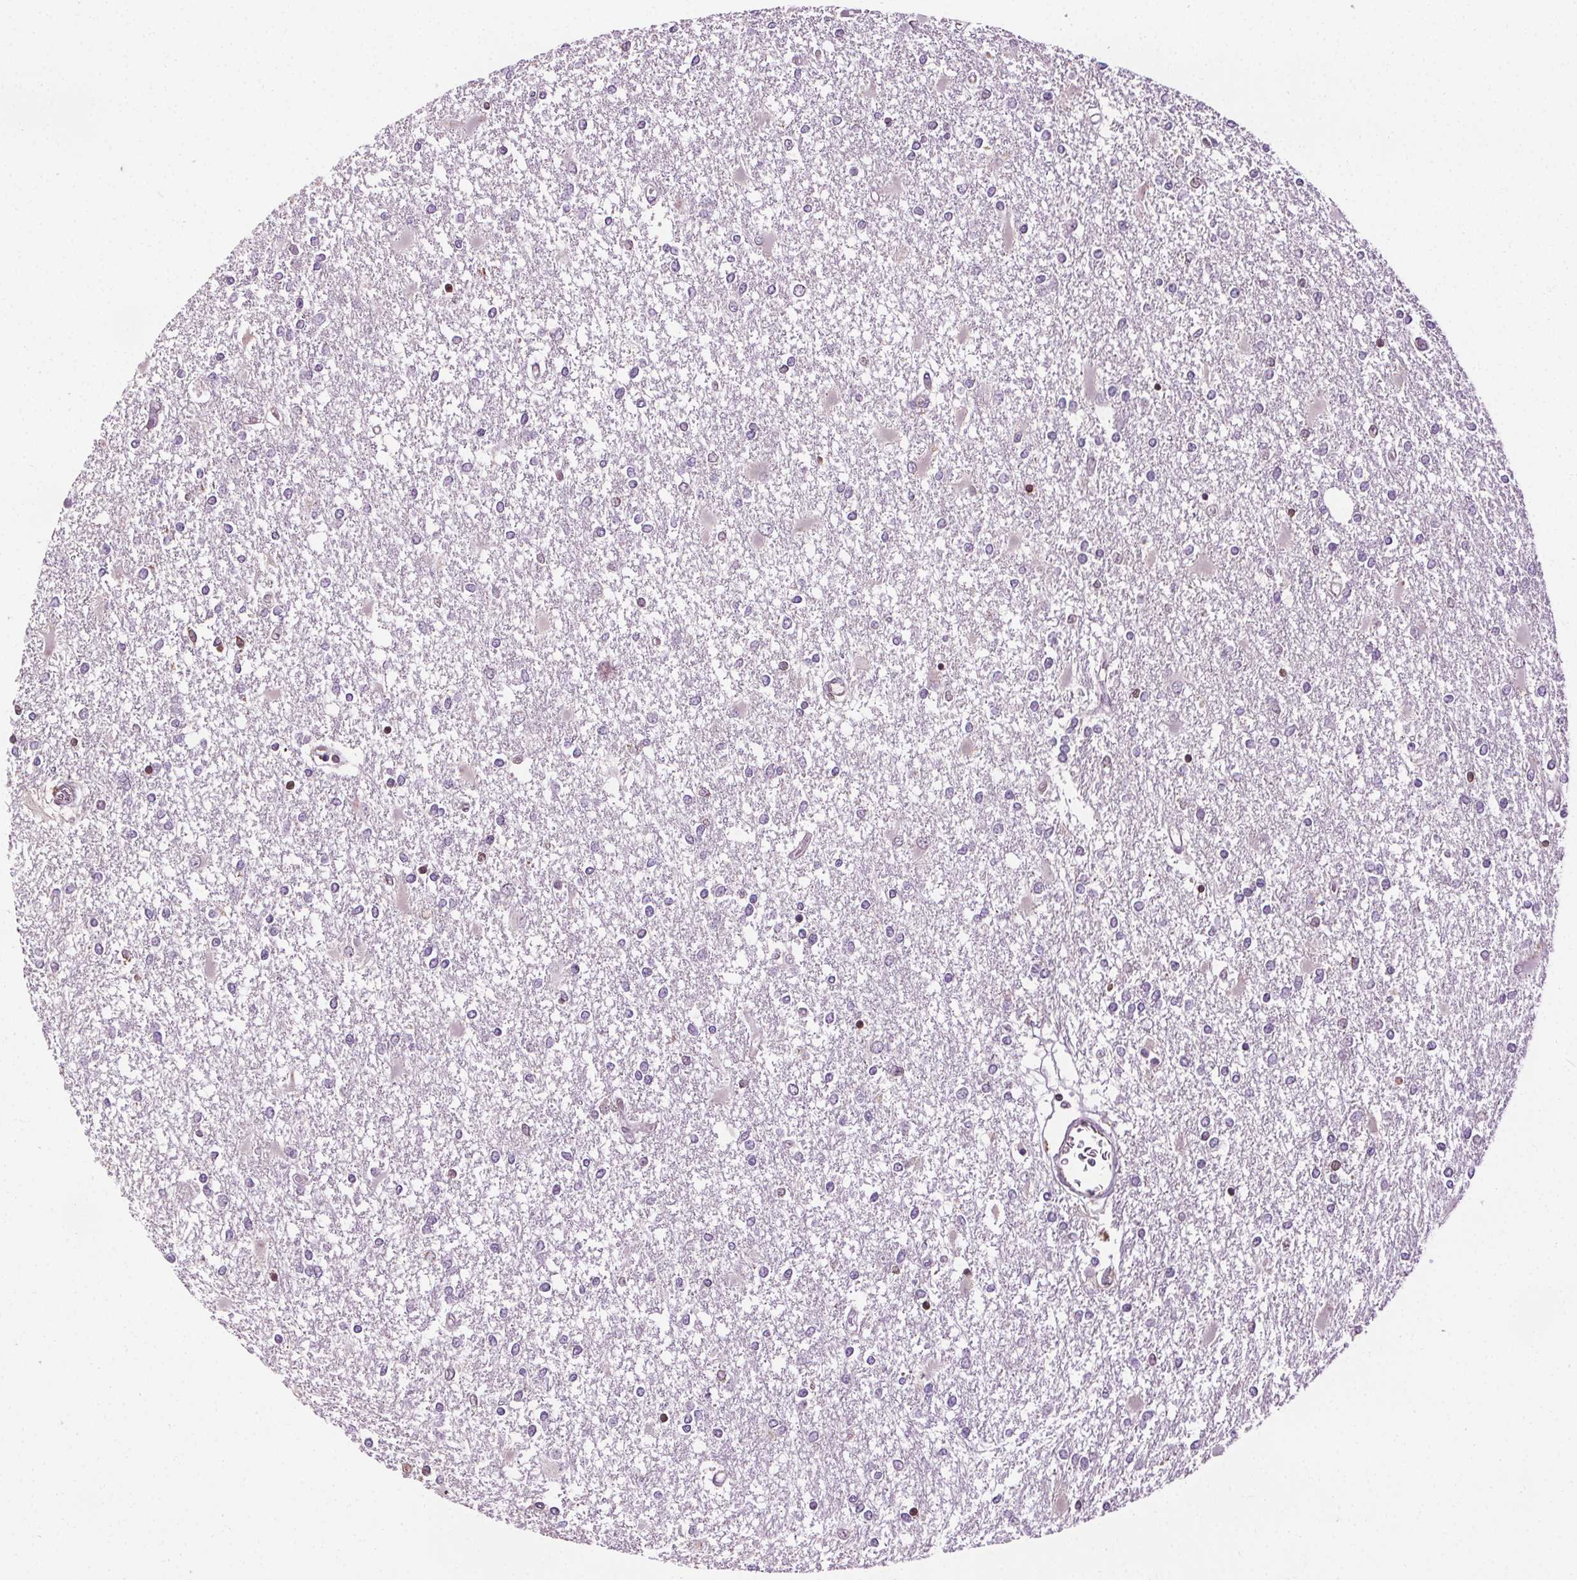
{"staining": {"intensity": "negative", "quantity": "none", "location": "none"}, "tissue": "glioma", "cell_type": "Tumor cells", "image_type": "cancer", "snomed": [{"axis": "morphology", "description": "Glioma, malignant, High grade"}, {"axis": "topography", "description": "Cerebral cortex"}], "caption": "This is an immunohistochemistry photomicrograph of human glioma. There is no staining in tumor cells.", "gene": "LFNG", "patient": {"sex": "male", "age": 79}}